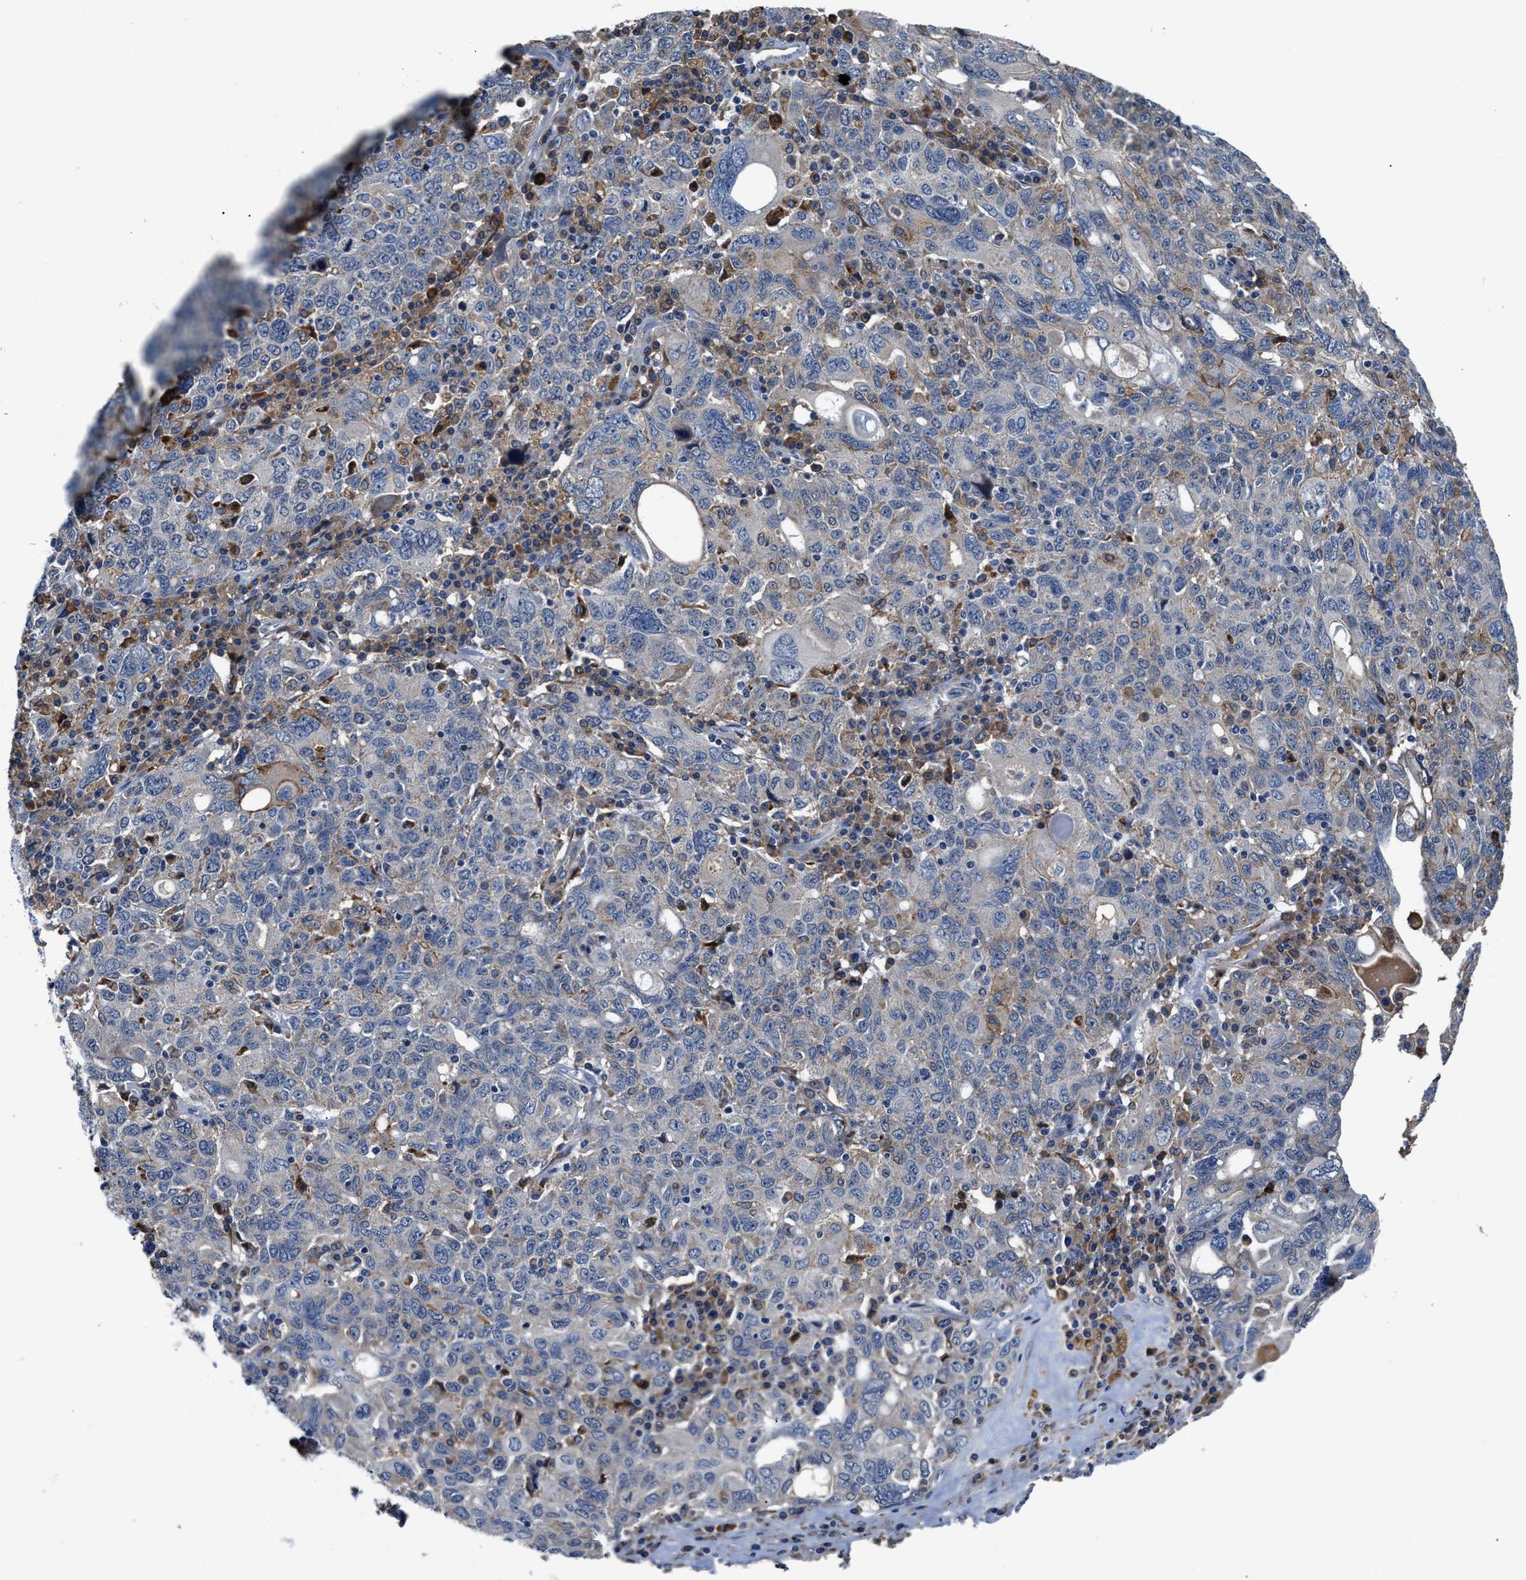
{"staining": {"intensity": "negative", "quantity": "none", "location": "none"}, "tissue": "ovarian cancer", "cell_type": "Tumor cells", "image_type": "cancer", "snomed": [{"axis": "morphology", "description": "Carcinoma, endometroid"}, {"axis": "topography", "description": "Ovary"}], "caption": "Immunohistochemistry histopathology image of ovarian cancer (endometroid carcinoma) stained for a protein (brown), which demonstrates no staining in tumor cells. Nuclei are stained in blue.", "gene": "SLC12A2", "patient": {"sex": "female", "age": 62}}